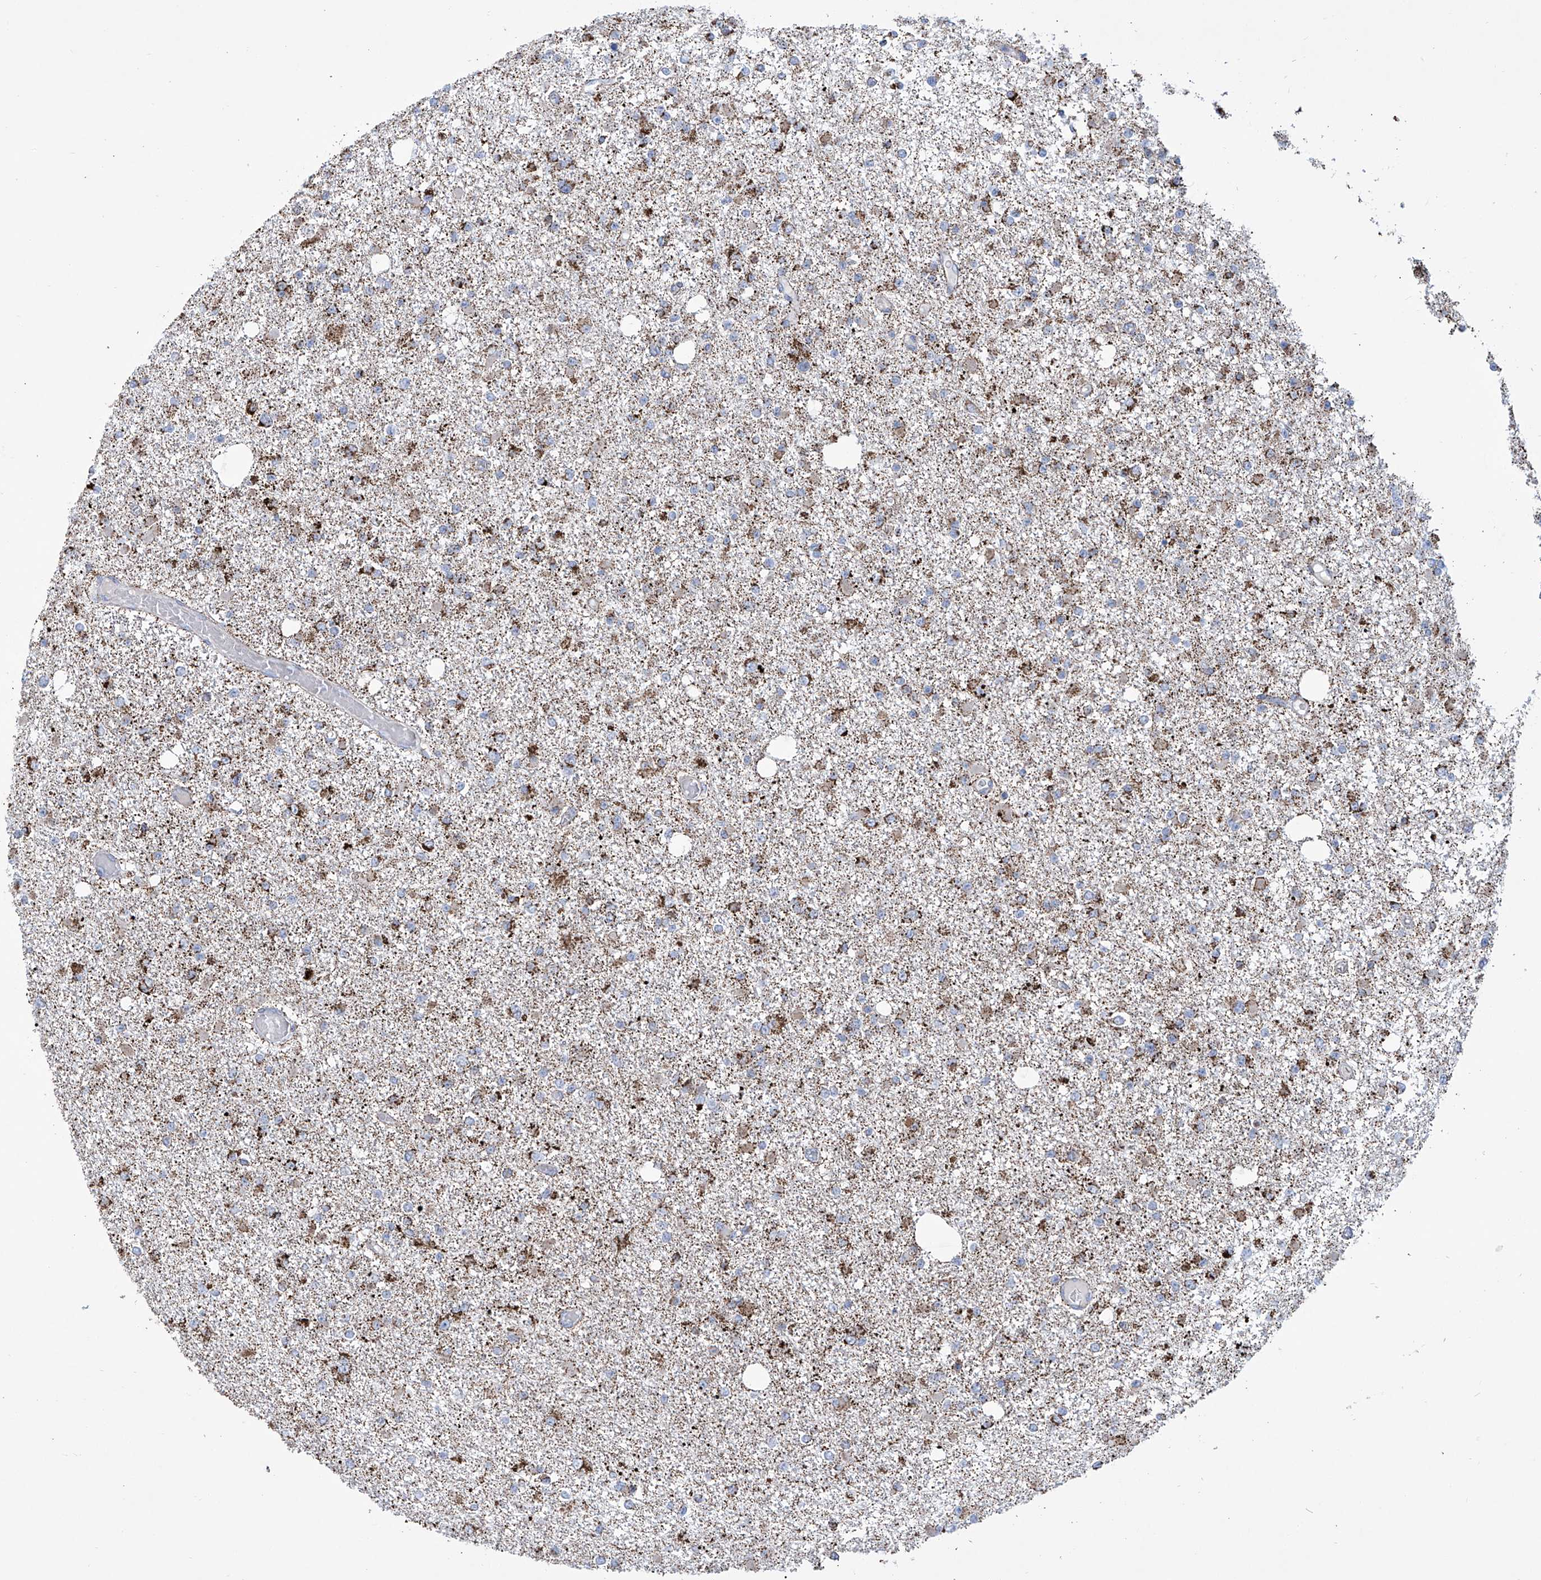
{"staining": {"intensity": "strong", "quantity": "25%-75%", "location": "cytoplasmic/membranous"}, "tissue": "glioma", "cell_type": "Tumor cells", "image_type": "cancer", "snomed": [{"axis": "morphology", "description": "Glioma, malignant, Low grade"}, {"axis": "topography", "description": "Brain"}], "caption": "A histopathology image showing strong cytoplasmic/membranous expression in about 25%-75% of tumor cells in glioma, as visualized by brown immunohistochemical staining.", "gene": "ALDH6A1", "patient": {"sex": "female", "age": 22}}